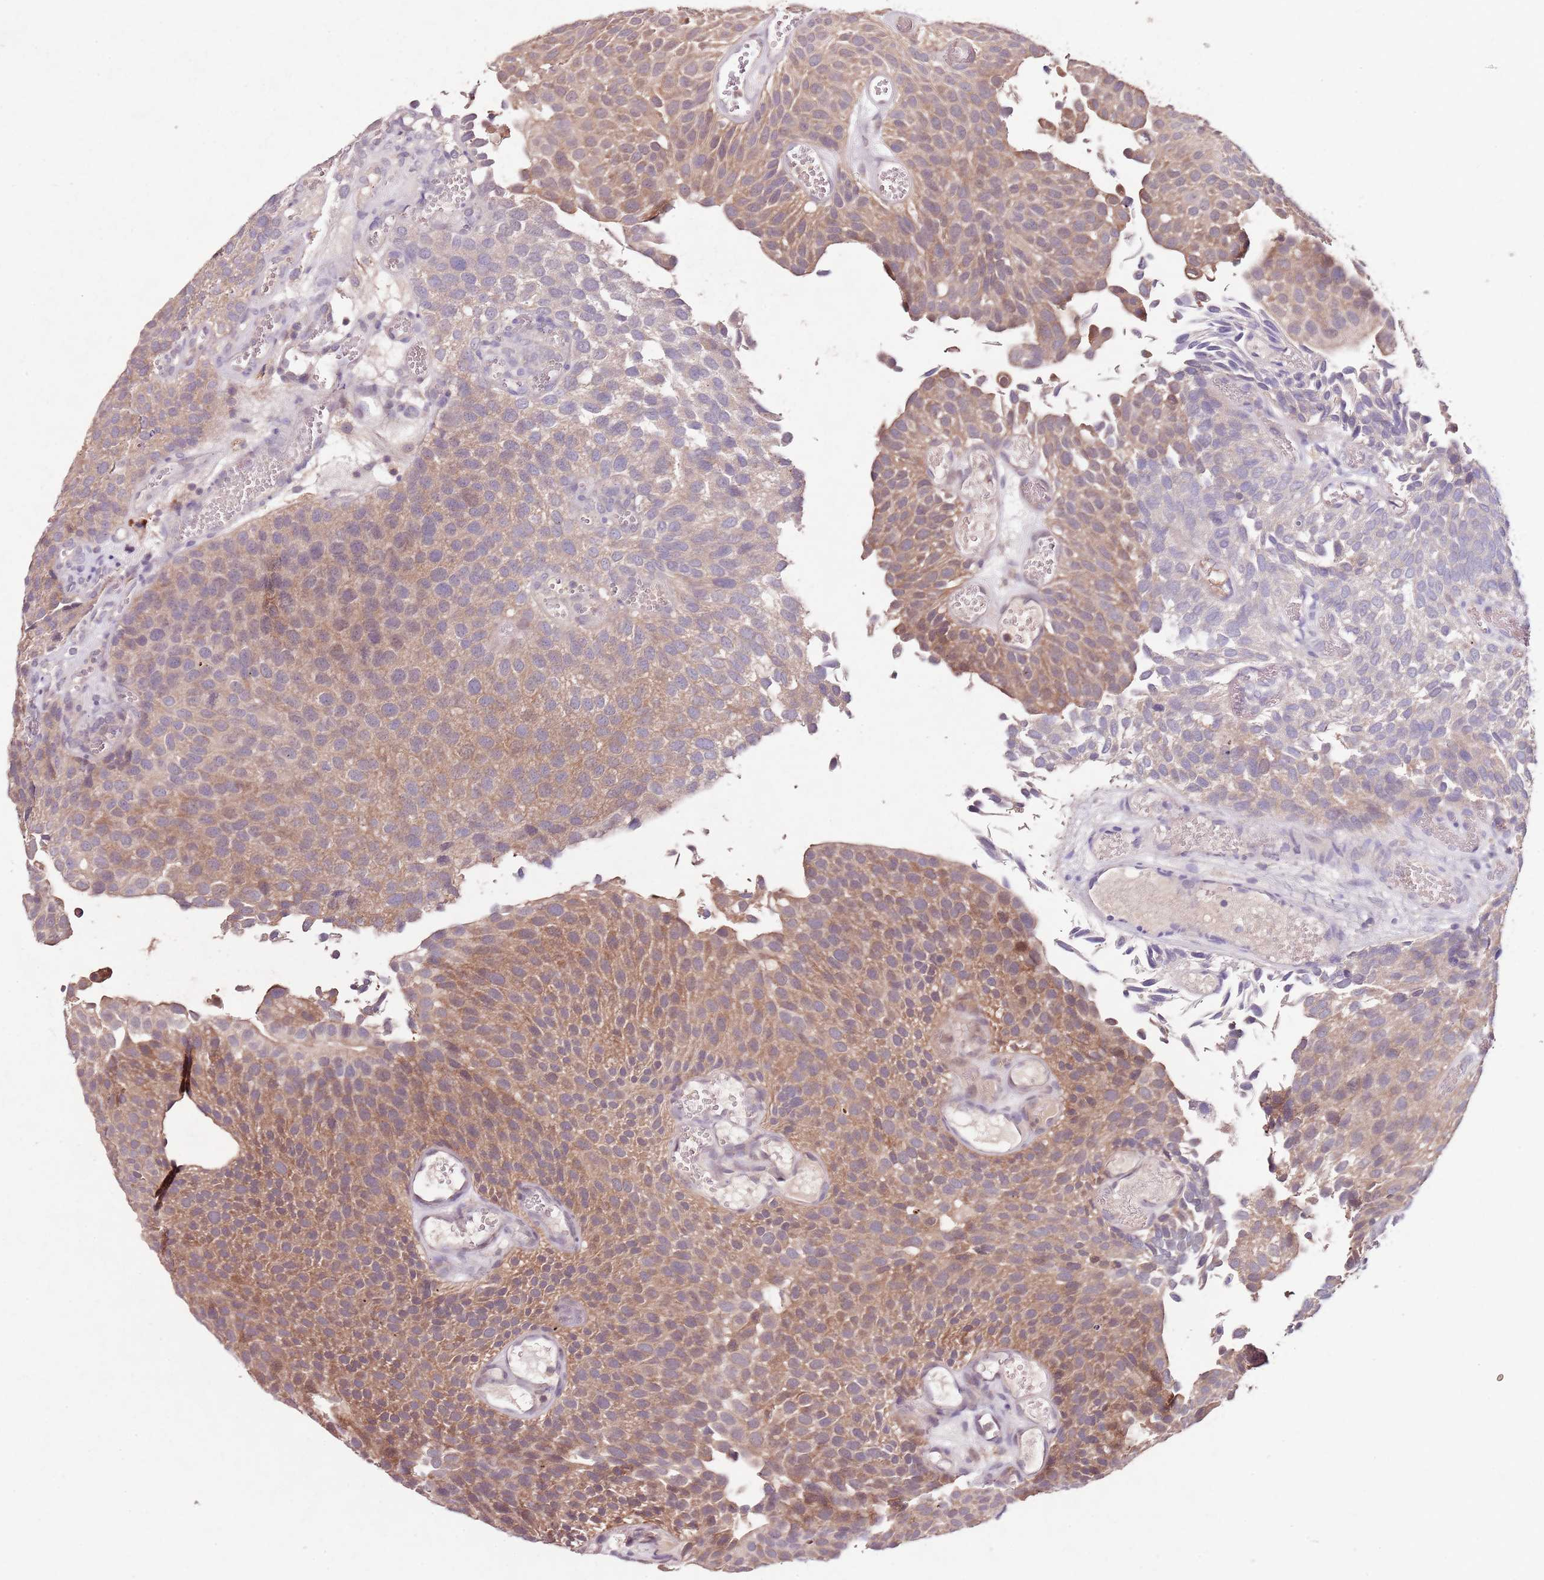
{"staining": {"intensity": "moderate", "quantity": "25%-75%", "location": "cytoplasmic/membranous"}, "tissue": "urothelial cancer", "cell_type": "Tumor cells", "image_type": "cancer", "snomed": [{"axis": "morphology", "description": "Urothelial carcinoma, Low grade"}, {"axis": "topography", "description": "Urinary bladder"}], "caption": "Brown immunohistochemical staining in human urothelial carcinoma (low-grade) demonstrates moderate cytoplasmic/membranous expression in approximately 25%-75% of tumor cells.", "gene": "NRDE2", "patient": {"sex": "male", "age": 89}}